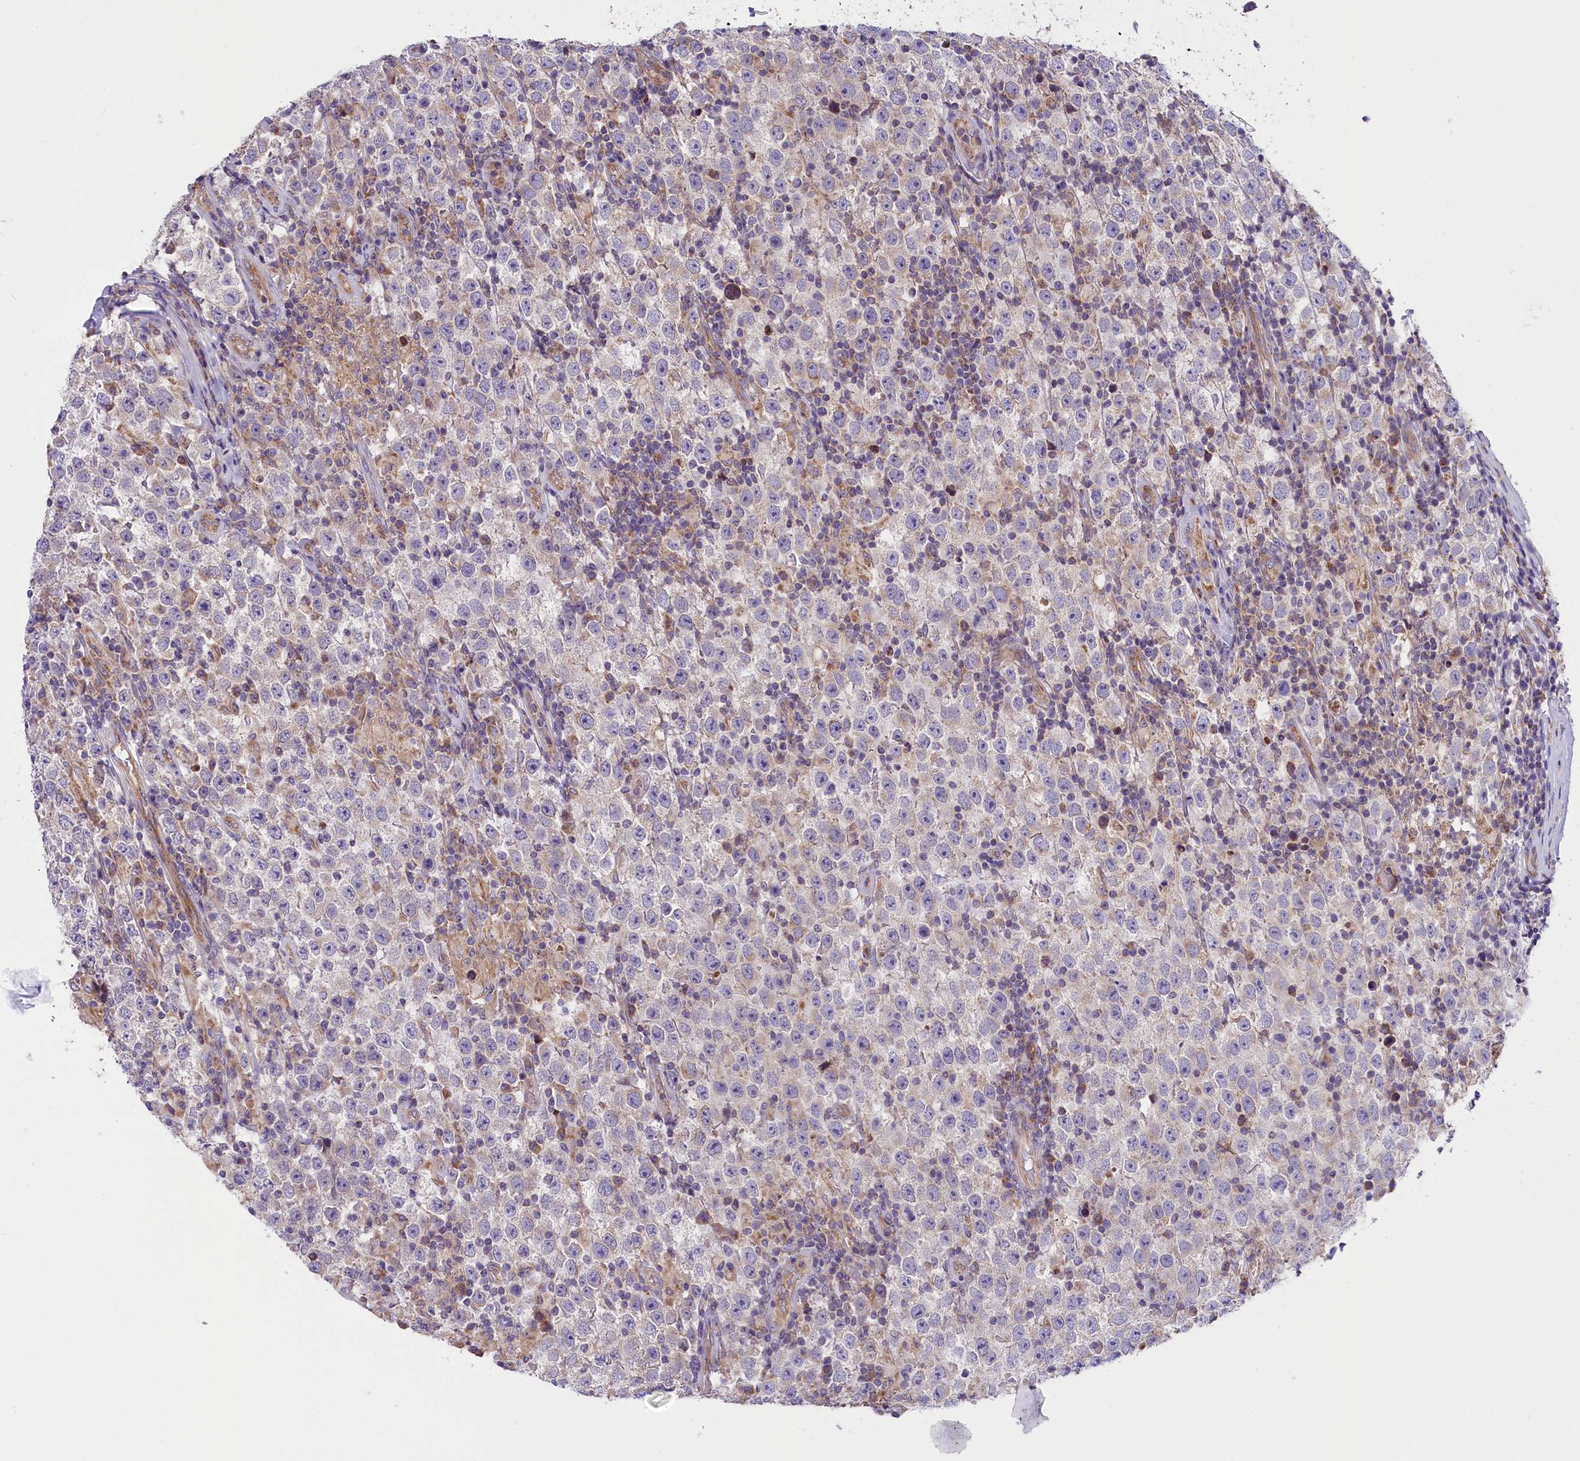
{"staining": {"intensity": "negative", "quantity": "none", "location": "none"}, "tissue": "testis cancer", "cell_type": "Tumor cells", "image_type": "cancer", "snomed": [{"axis": "morphology", "description": "Normal tissue, NOS"}, {"axis": "morphology", "description": "Urothelial carcinoma, High grade"}, {"axis": "morphology", "description": "Seminoma, NOS"}, {"axis": "morphology", "description": "Carcinoma, Embryonal, NOS"}, {"axis": "topography", "description": "Urinary bladder"}, {"axis": "topography", "description": "Testis"}], "caption": "There is no significant staining in tumor cells of seminoma (testis).", "gene": "DNAJB9", "patient": {"sex": "male", "age": 41}}